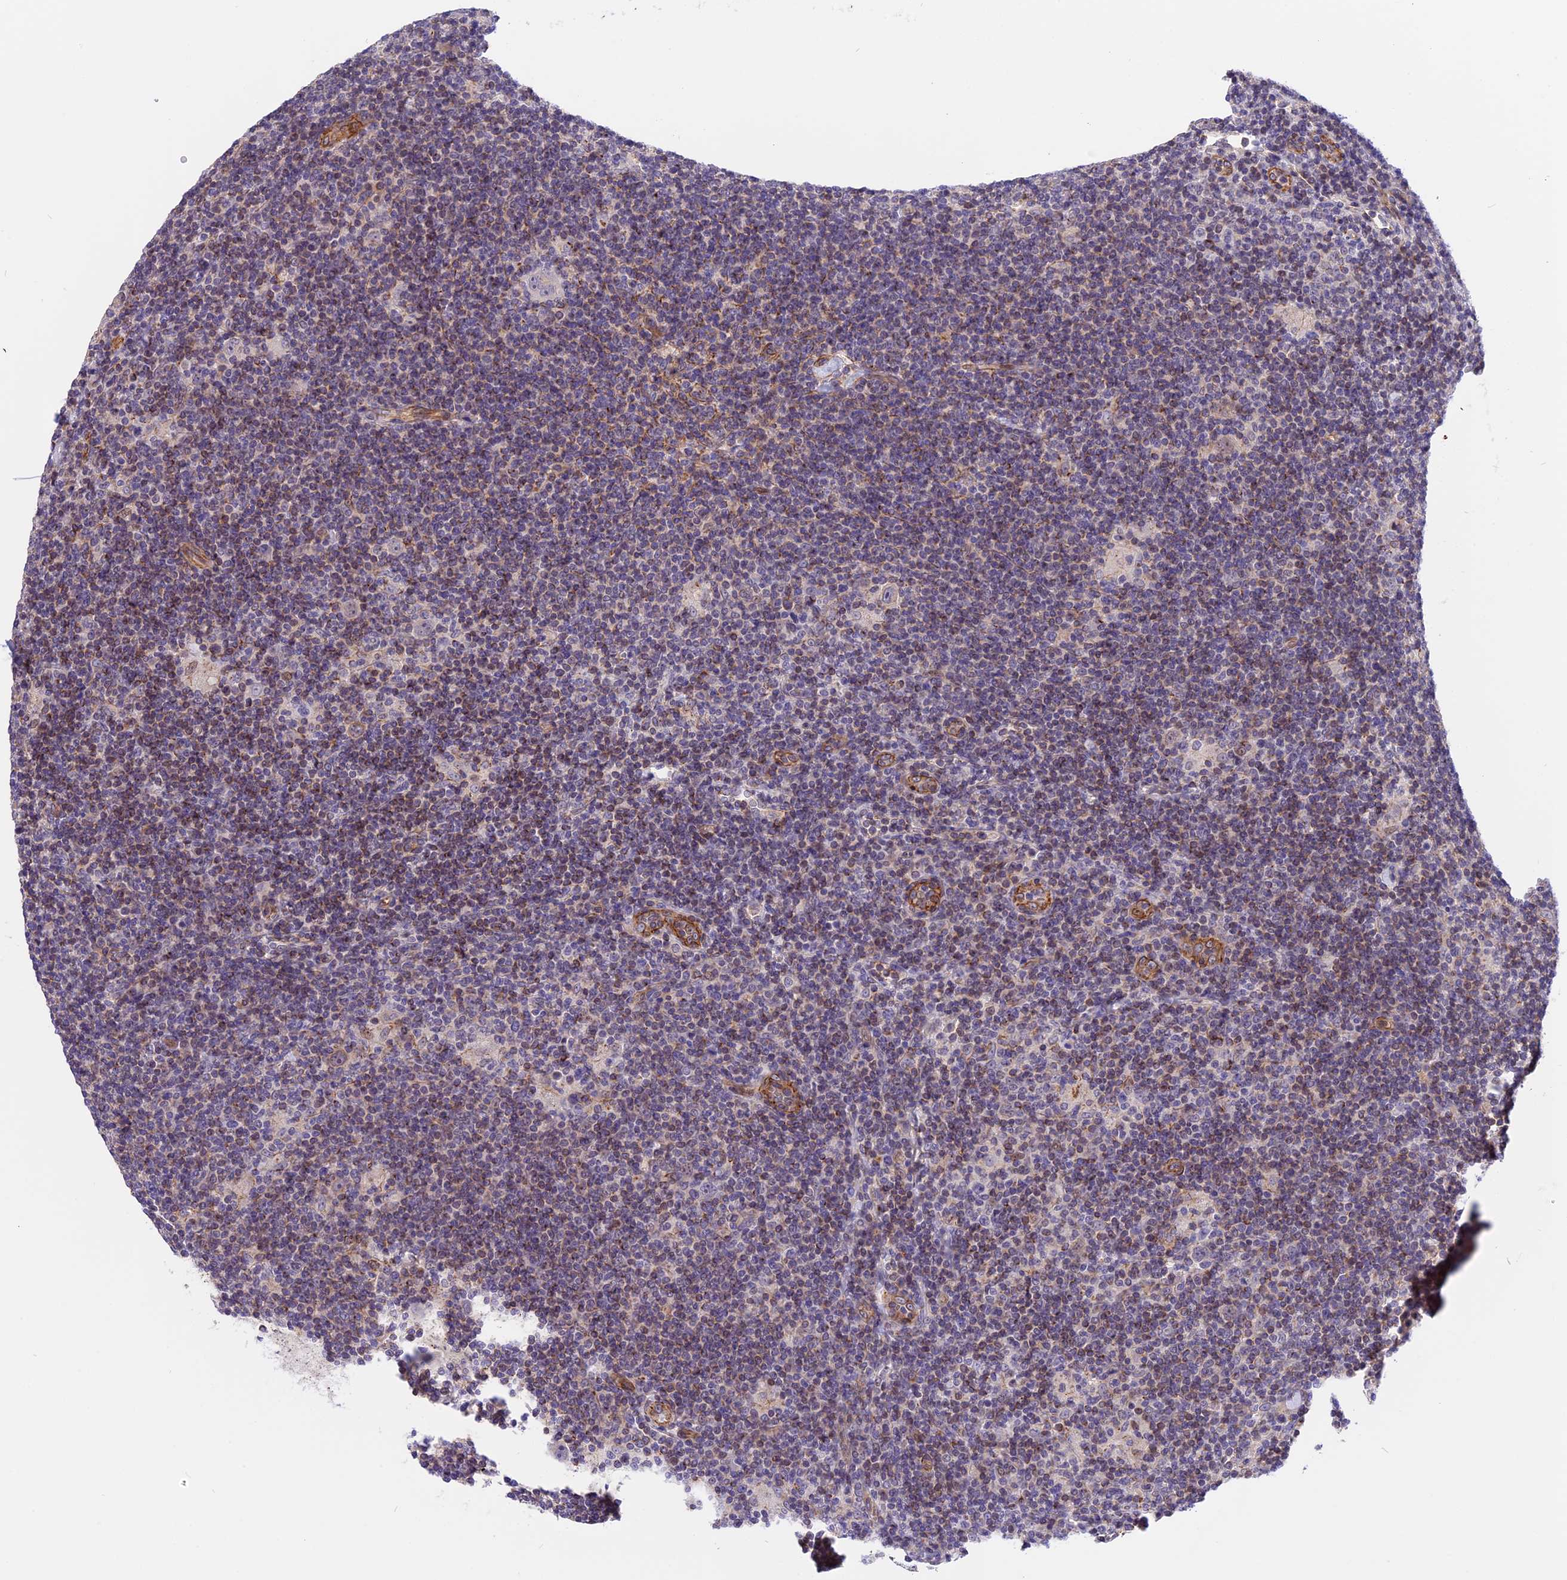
{"staining": {"intensity": "moderate", "quantity": "<25%", "location": "cytoplasmic/membranous"}, "tissue": "lymphoma", "cell_type": "Tumor cells", "image_type": "cancer", "snomed": [{"axis": "morphology", "description": "Hodgkin's disease, NOS"}, {"axis": "topography", "description": "Lymph node"}], "caption": "This image displays immunohistochemistry staining of human Hodgkin's disease, with low moderate cytoplasmic/membranous positivity in about <25% of tumor cells.", "gene": "R3HDM4", "patient": {"sex": "female", "age": 57}}